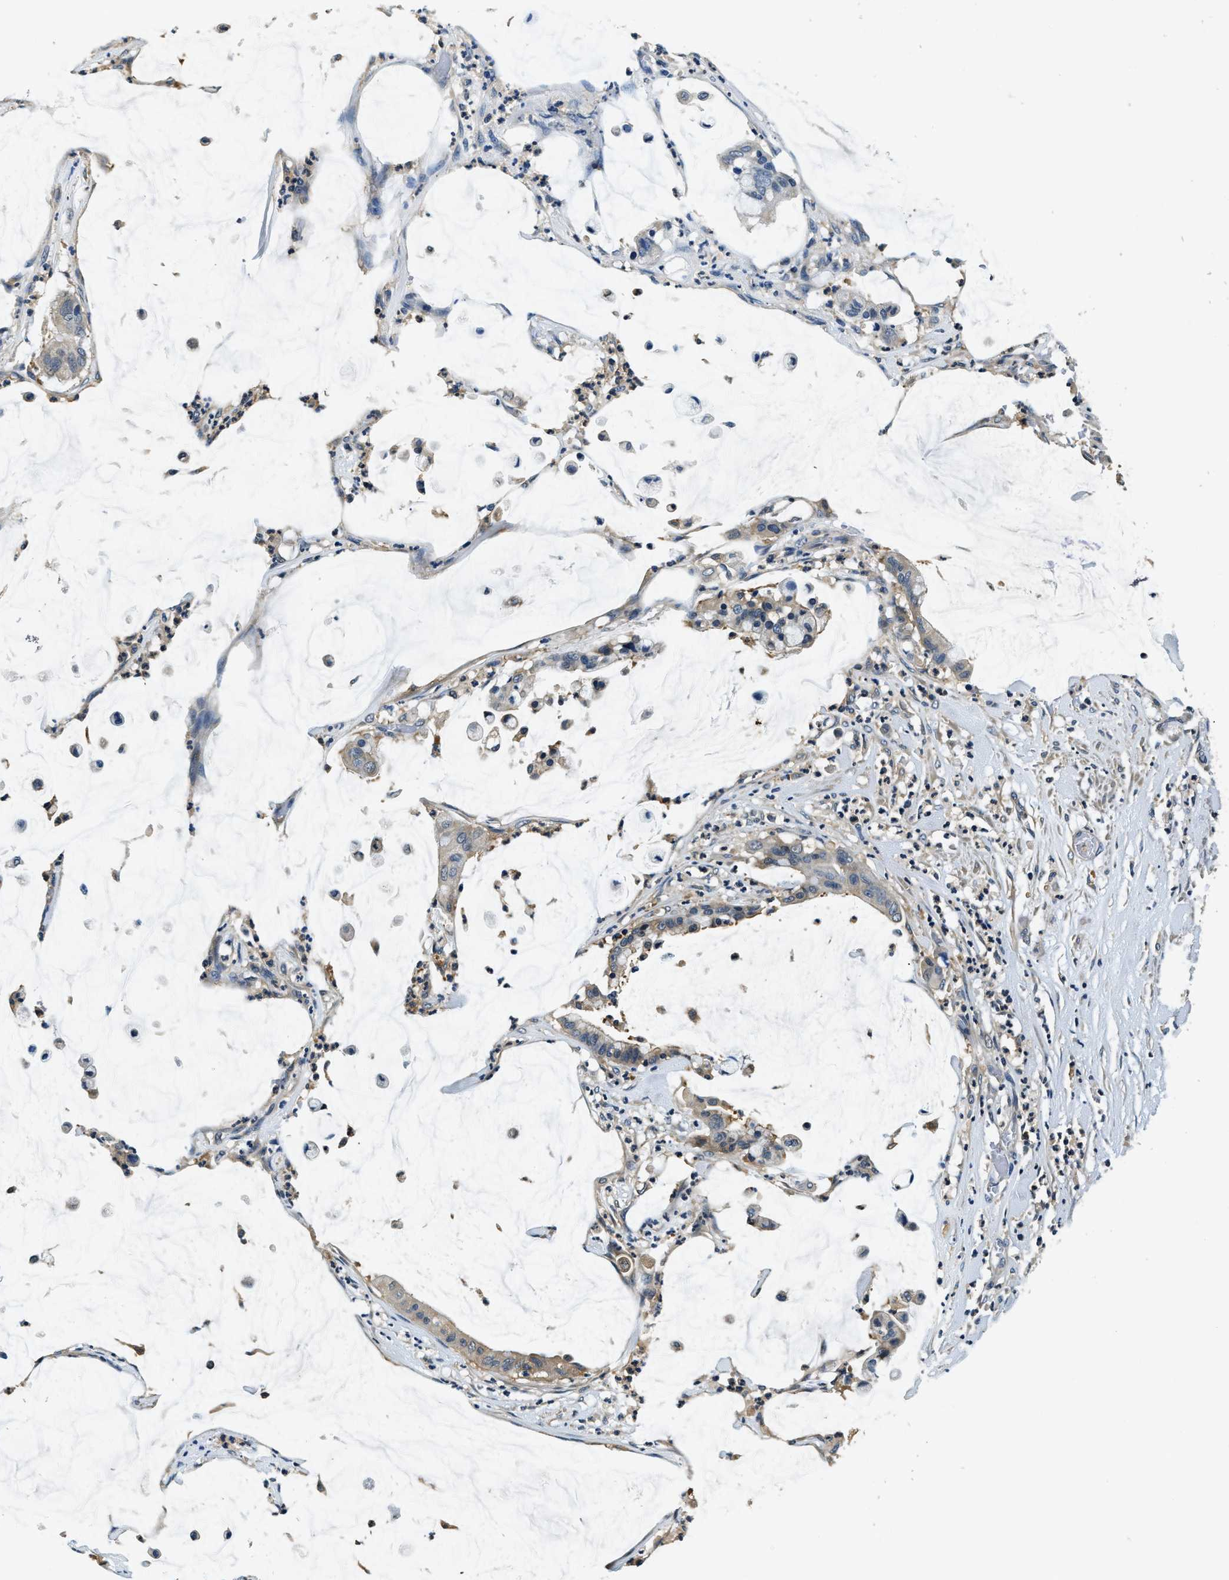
{"staining": {"intensity": "weak", "quantity": "<25%", "location": "cytoplasmic/membranous"}, "tissue": "pancreatic cancer", "cell_type": "Tumor cells", "image_type": "cancer", "snomed": [{"axis": "morphology", "description": "Adenocarcinoma, NOS"}, {"axis": "topography", "description": "Pancreas"}], "caption": "The immunohistochemistry (IHC) photomicrograph has no significant staining in tumor cells of pancreatic adenocarcinoma tissue.", "gene": "RESF1", "patient": {"sex": "male", "age": 41}}